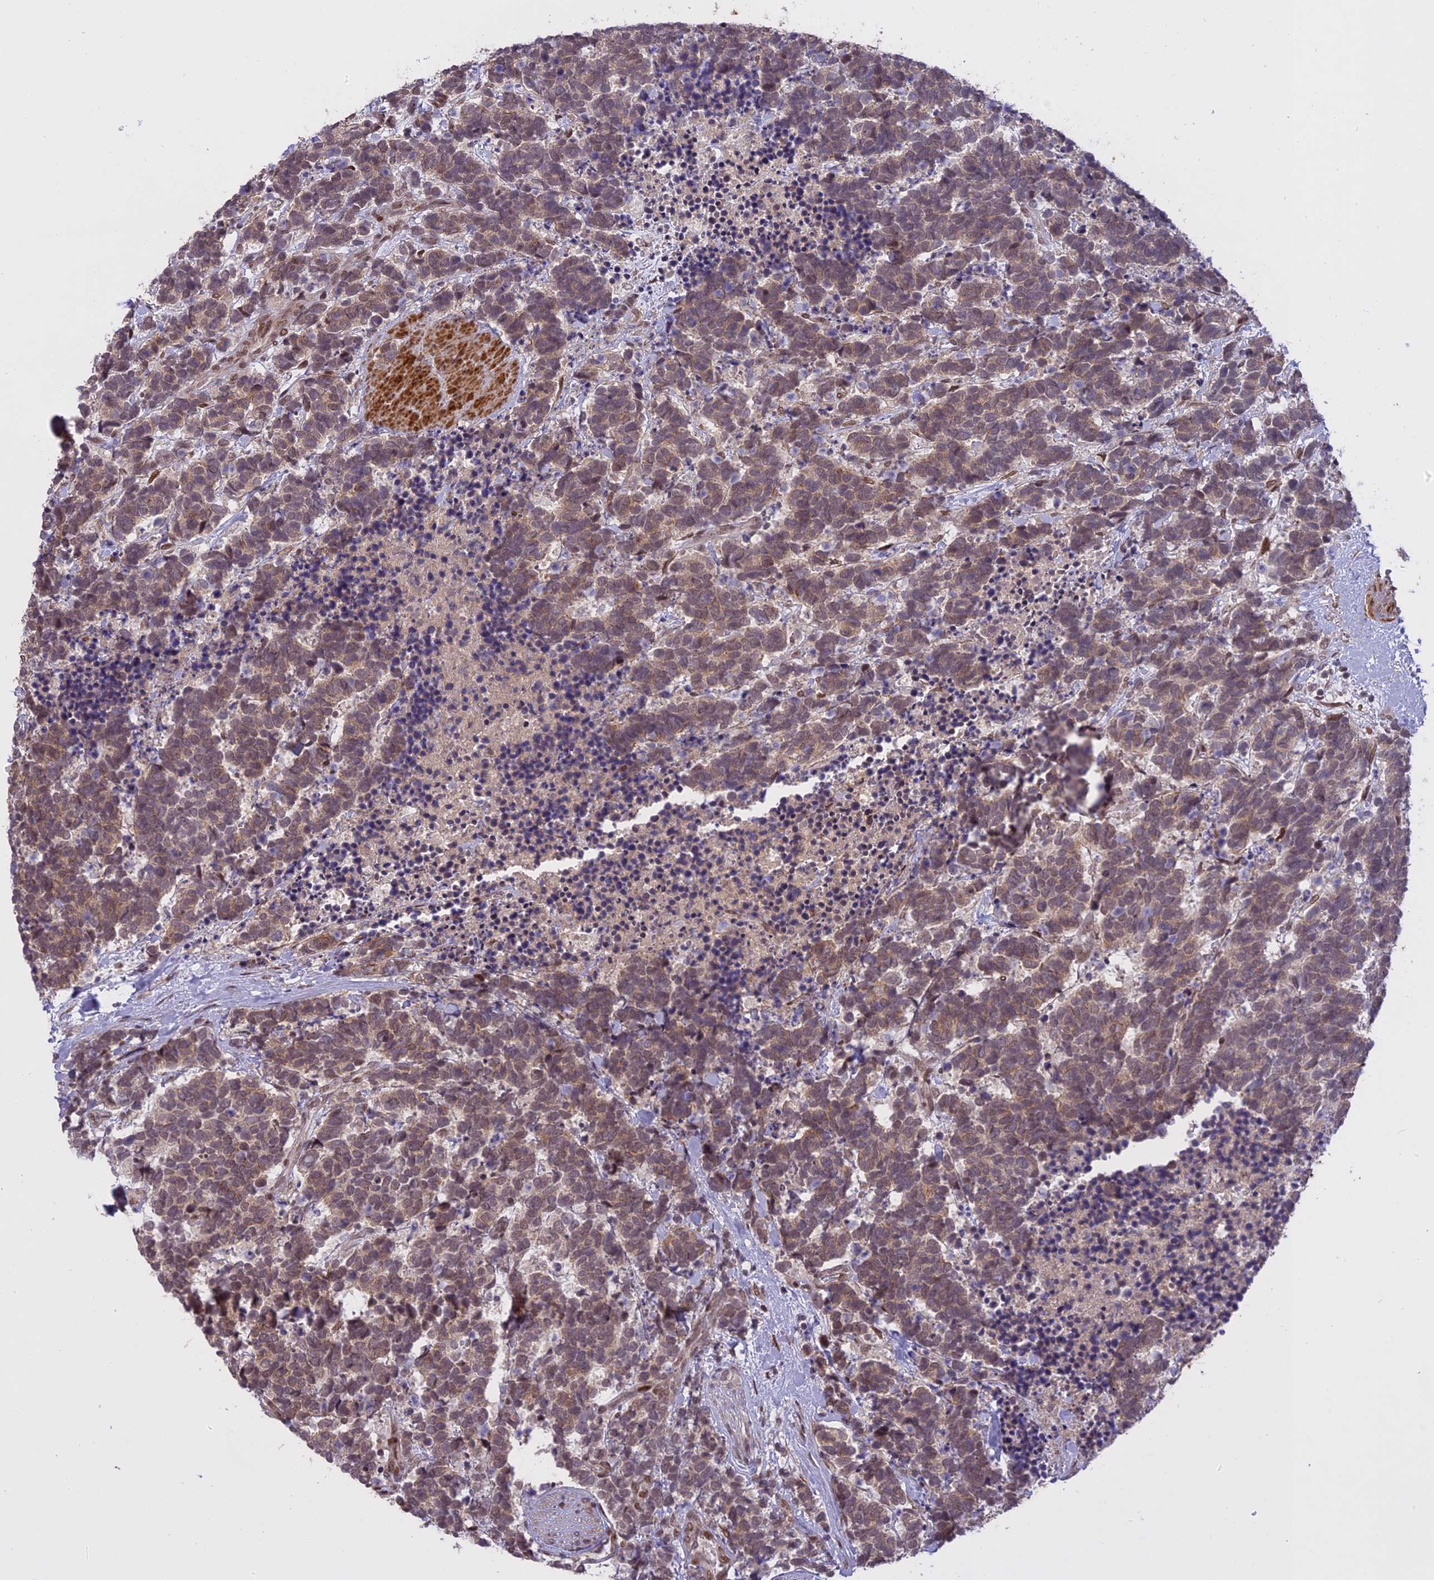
{"staining": {"intensity": "weak", "quantity": "25%-75%", "location": "cytoplasmic/membranous"}, "tissue": "carcinoid", "cell_type": "Tumor cells", "image_type": "cancer", "snomed": [{"axis": "morphology", "description": "Carcinoma, NOS"}, {"axis": "morphology", "description": "Carcinoid, malignant, NOS"}, {"axis": "topography", "description": "Prostate"}], "caption": "The immunohistochemical stain shows weak cytoplasmic/membranous staining in tumor cells of carcinoid (malignant) tissue. The protein is stained brown, and the nuclei are stained in blue (DAB (3,3'-diaminobenzidine) IHC with brightfield microscopy, high magnification).", "gene": "PRELID2", "patient": {"sex": "male", "age": 57}}